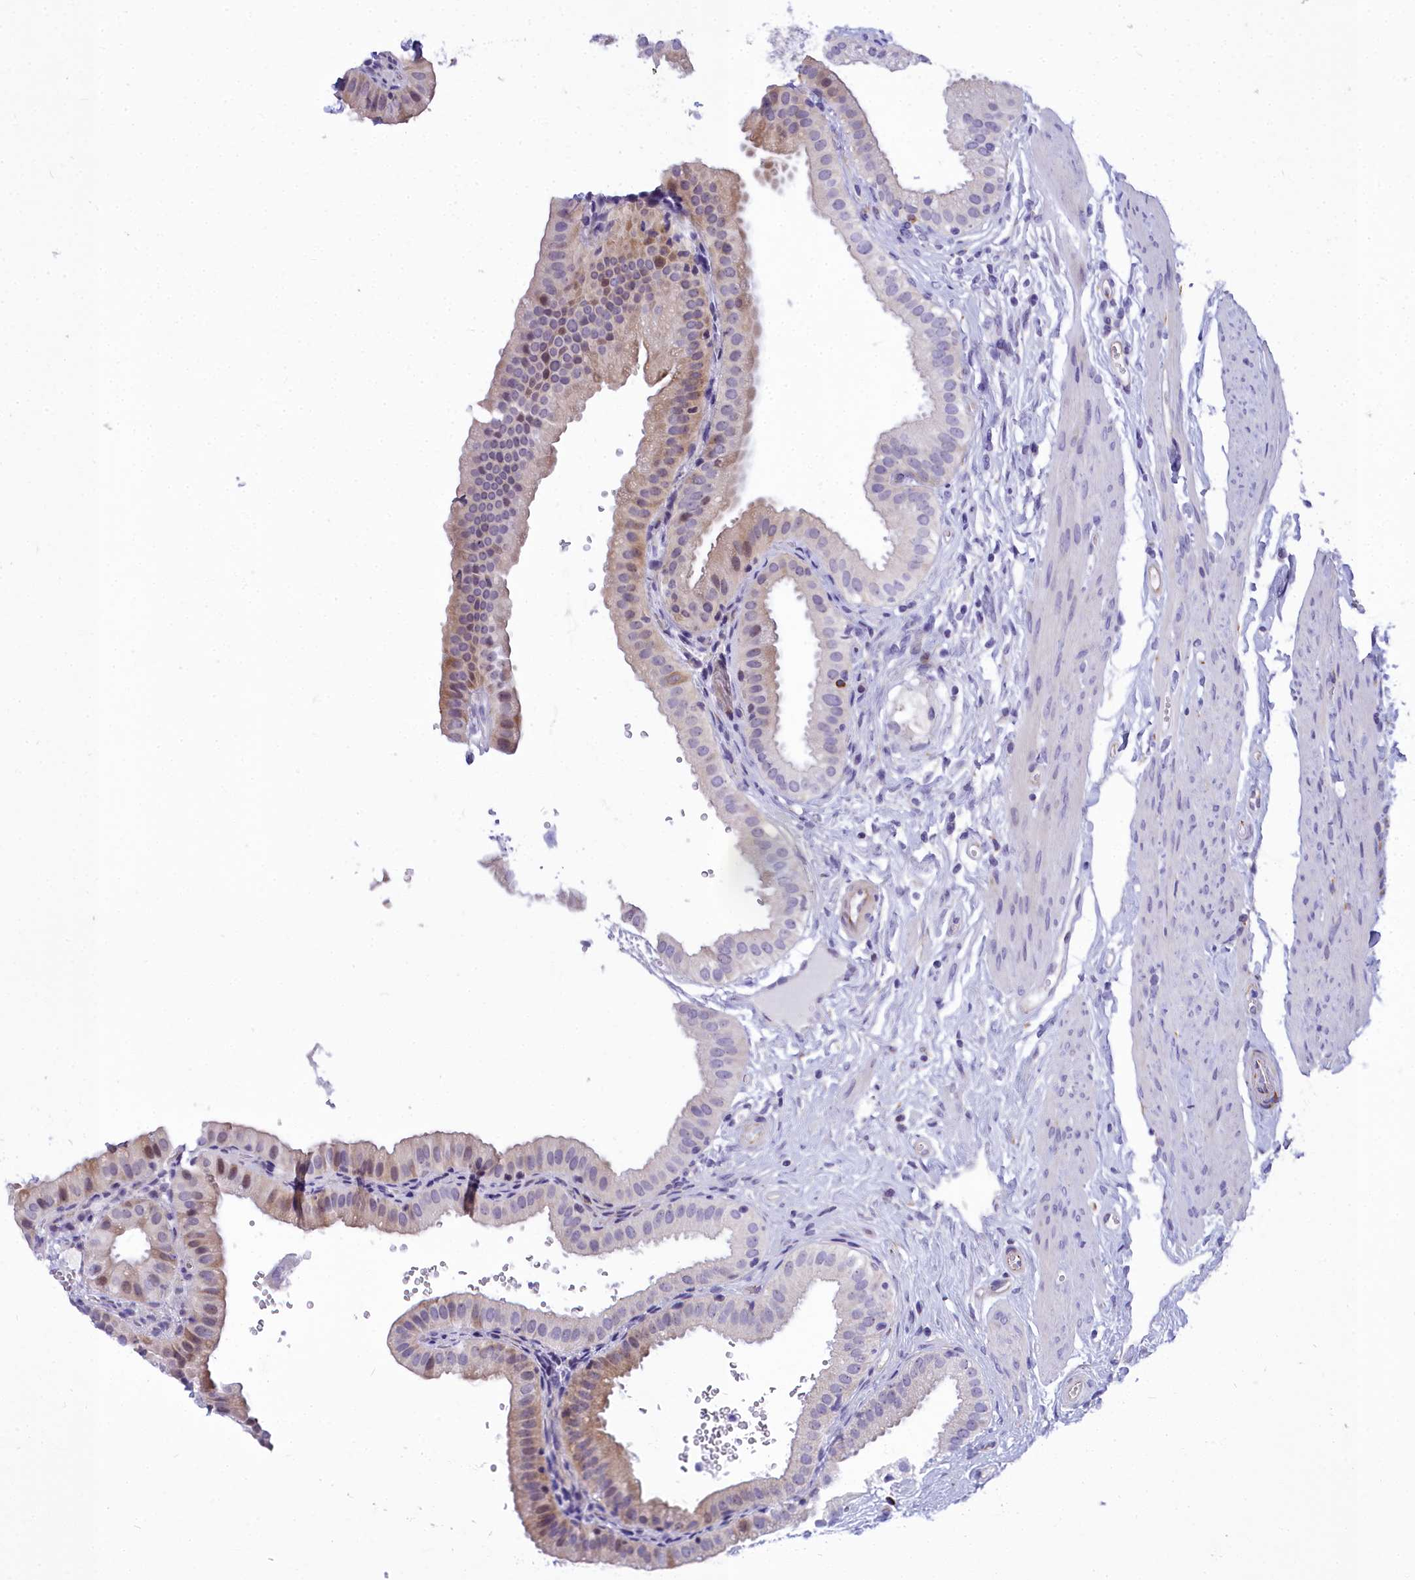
{"staining": {"intensity": "moderate", "quantity": "<25%", "location": "cytoplasmic/membranous,nuclear"}, "tissue": "gallbladder", "cell_type": "Glandular cells", "image_type": "normal", "snomed": [{"axis": "morphology", "description": "Normal tissue, NOS"}, {"axis": "topography", "description": "Gallbladder"}], "caption": "Brown immunohistochemical staining in unremarkable human gallbladder displays moderate cytoplasmic/membranous,nuclear staining in about <25% of glandular cells.", "gene": "TIMM22", "patient": {"sex": "female", "age": 61}}